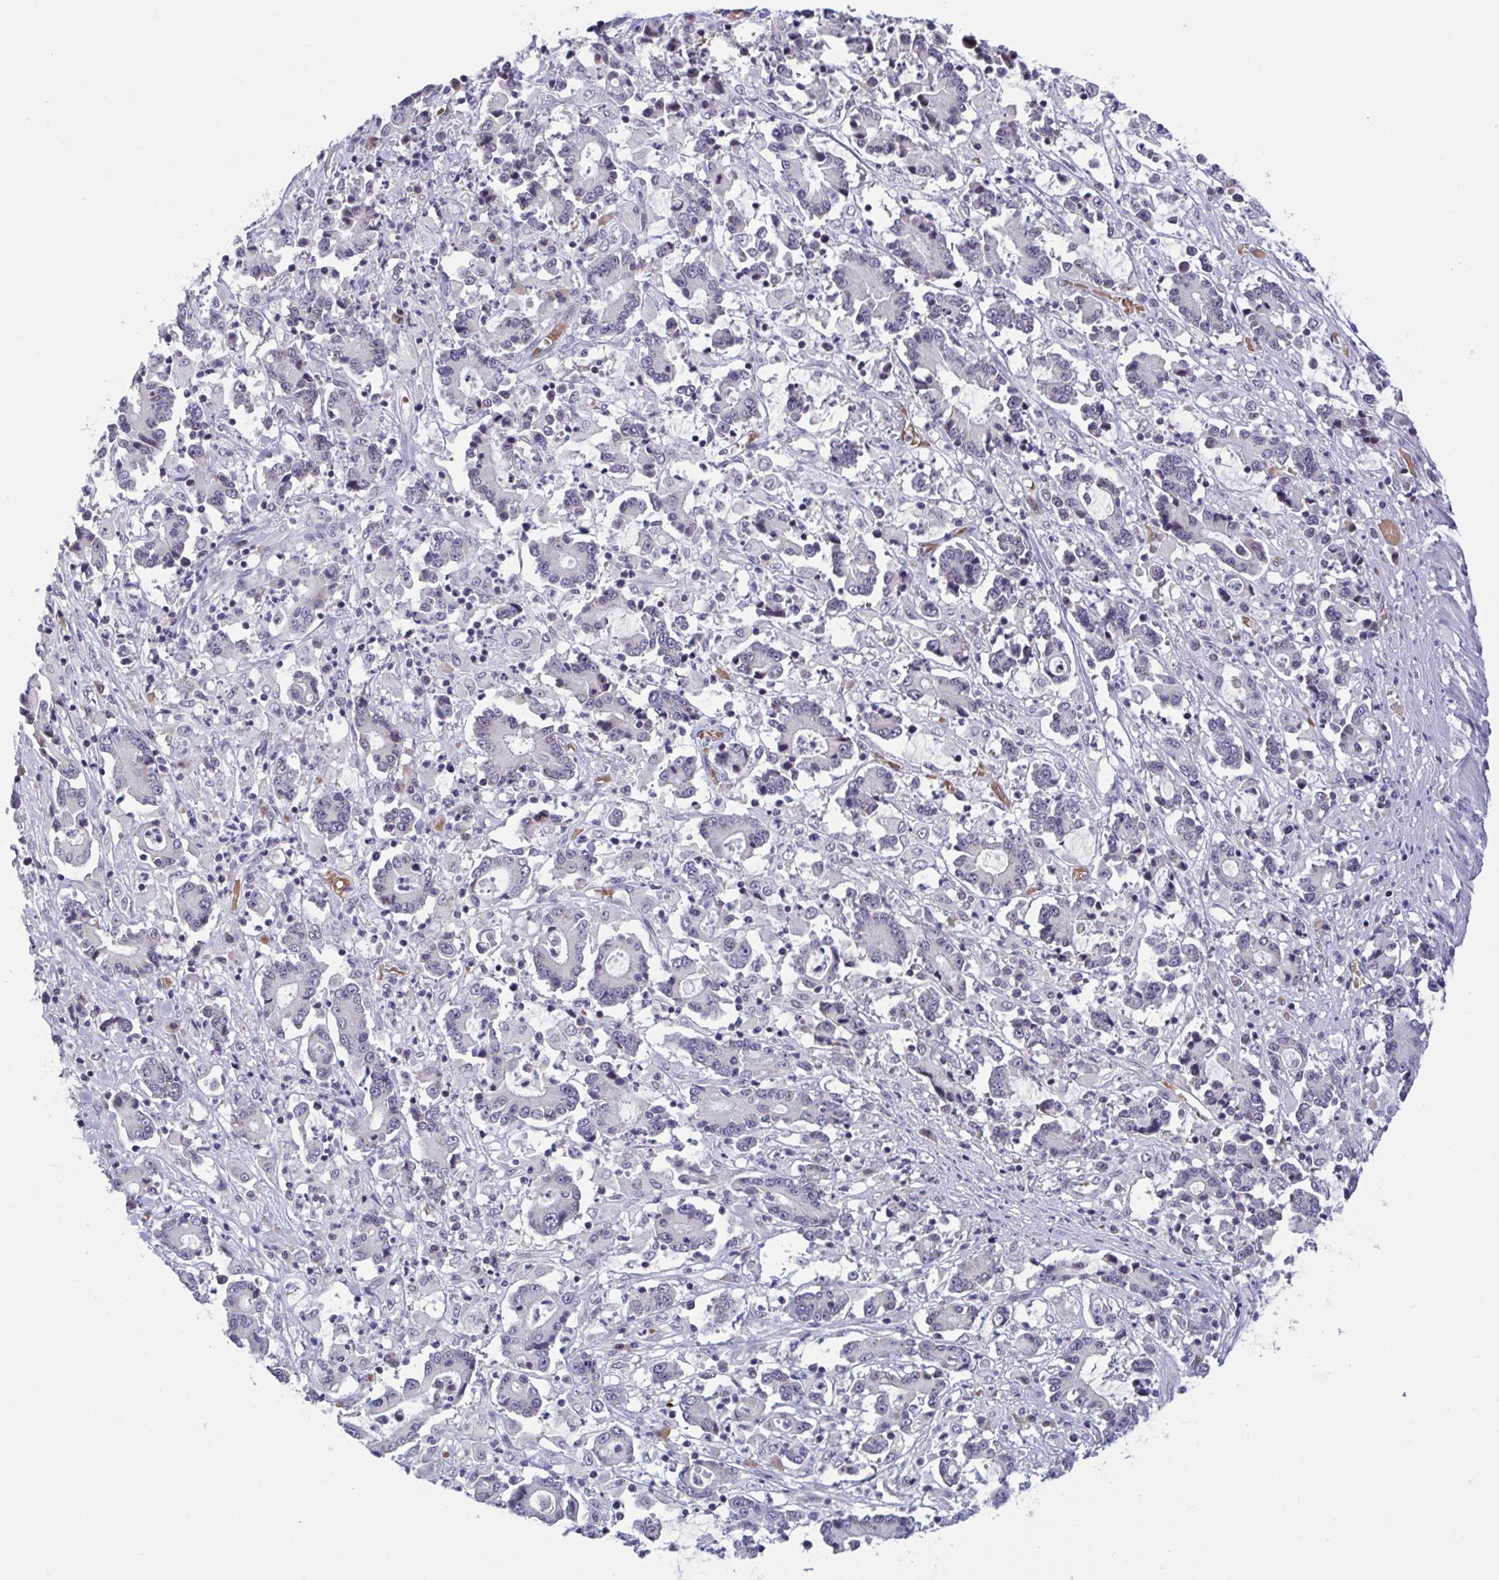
{"staining": {"intensity": "negative", "quantity": "none", "location": "none"}, "tissue": "stomach cancer", "cell_type": "Tumor cells", "image_type": "cancer", "snomed": [{"axis": "morphology", "description": "Adenocarcinoma, NOS"}, {"axis": "topography", "description": "Stomach, upper"}], "caption": "Immunohistochemical staining of human adenocarcinoma (stomach) displays no significant expression in tumor cells.", "gene": "CNGB3", "patient": {"sex": "male", "age": 68}}